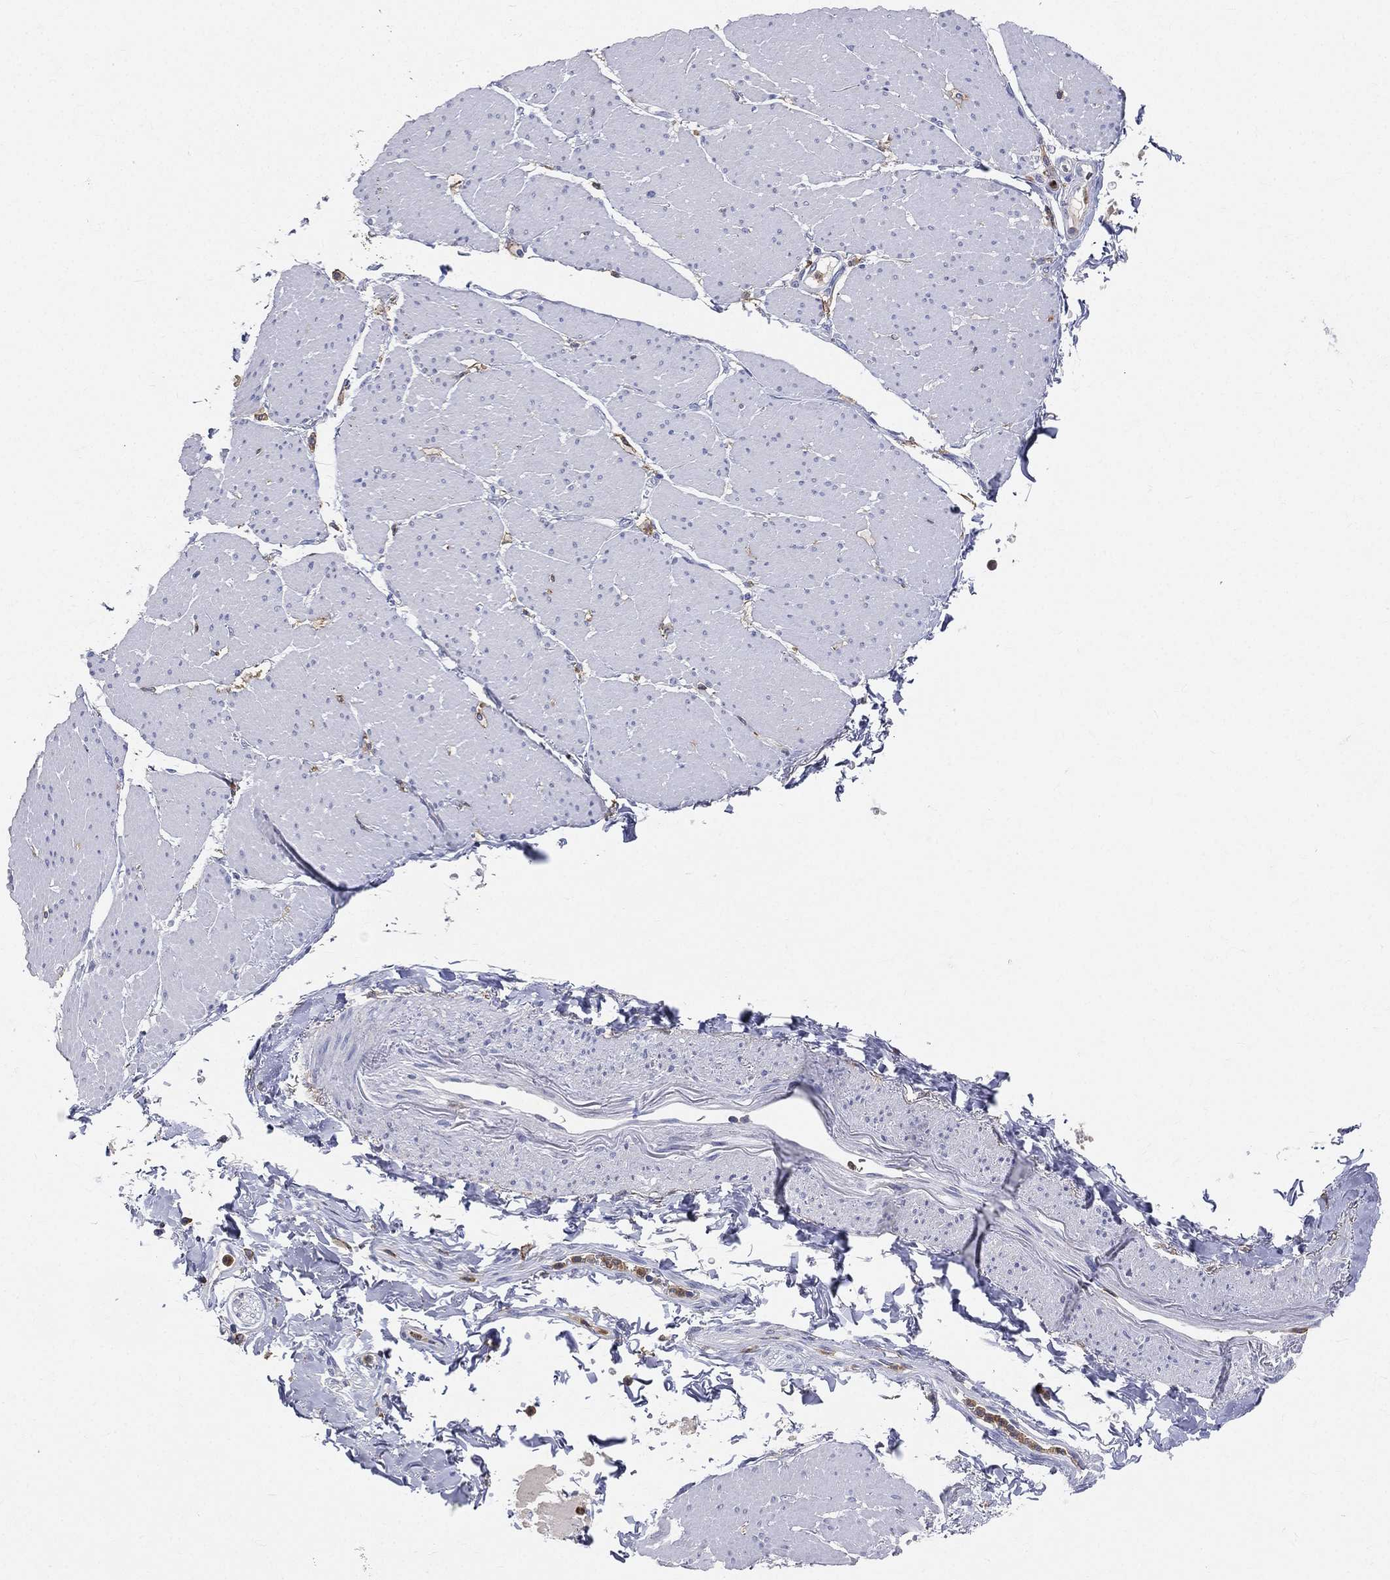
{"staining": {"intensity": "negative", "quantity": "none", "location": "none"}, "tissue": "smooth muscle", "cell_type": "Smooth muscle cells", "image_type": "normal", "snomed": [{"axis": "morphology", "description": "Normal tissue, NOS"}, {"axis": "topography", "description": "Smooth muscle"}, {"axis": "topography", "description": "Anal"}], "caption": "Micrograph shows no significant protein staining in smooth muscle cells of benign smooth muscle. The staining is performed using DAB (3,3'-diaminobenzidine) brown chromogen with nuclei counter-stained in using hematoxylin.", "gene": "CD33", "patient": {"sex": "male", "age": 83}}